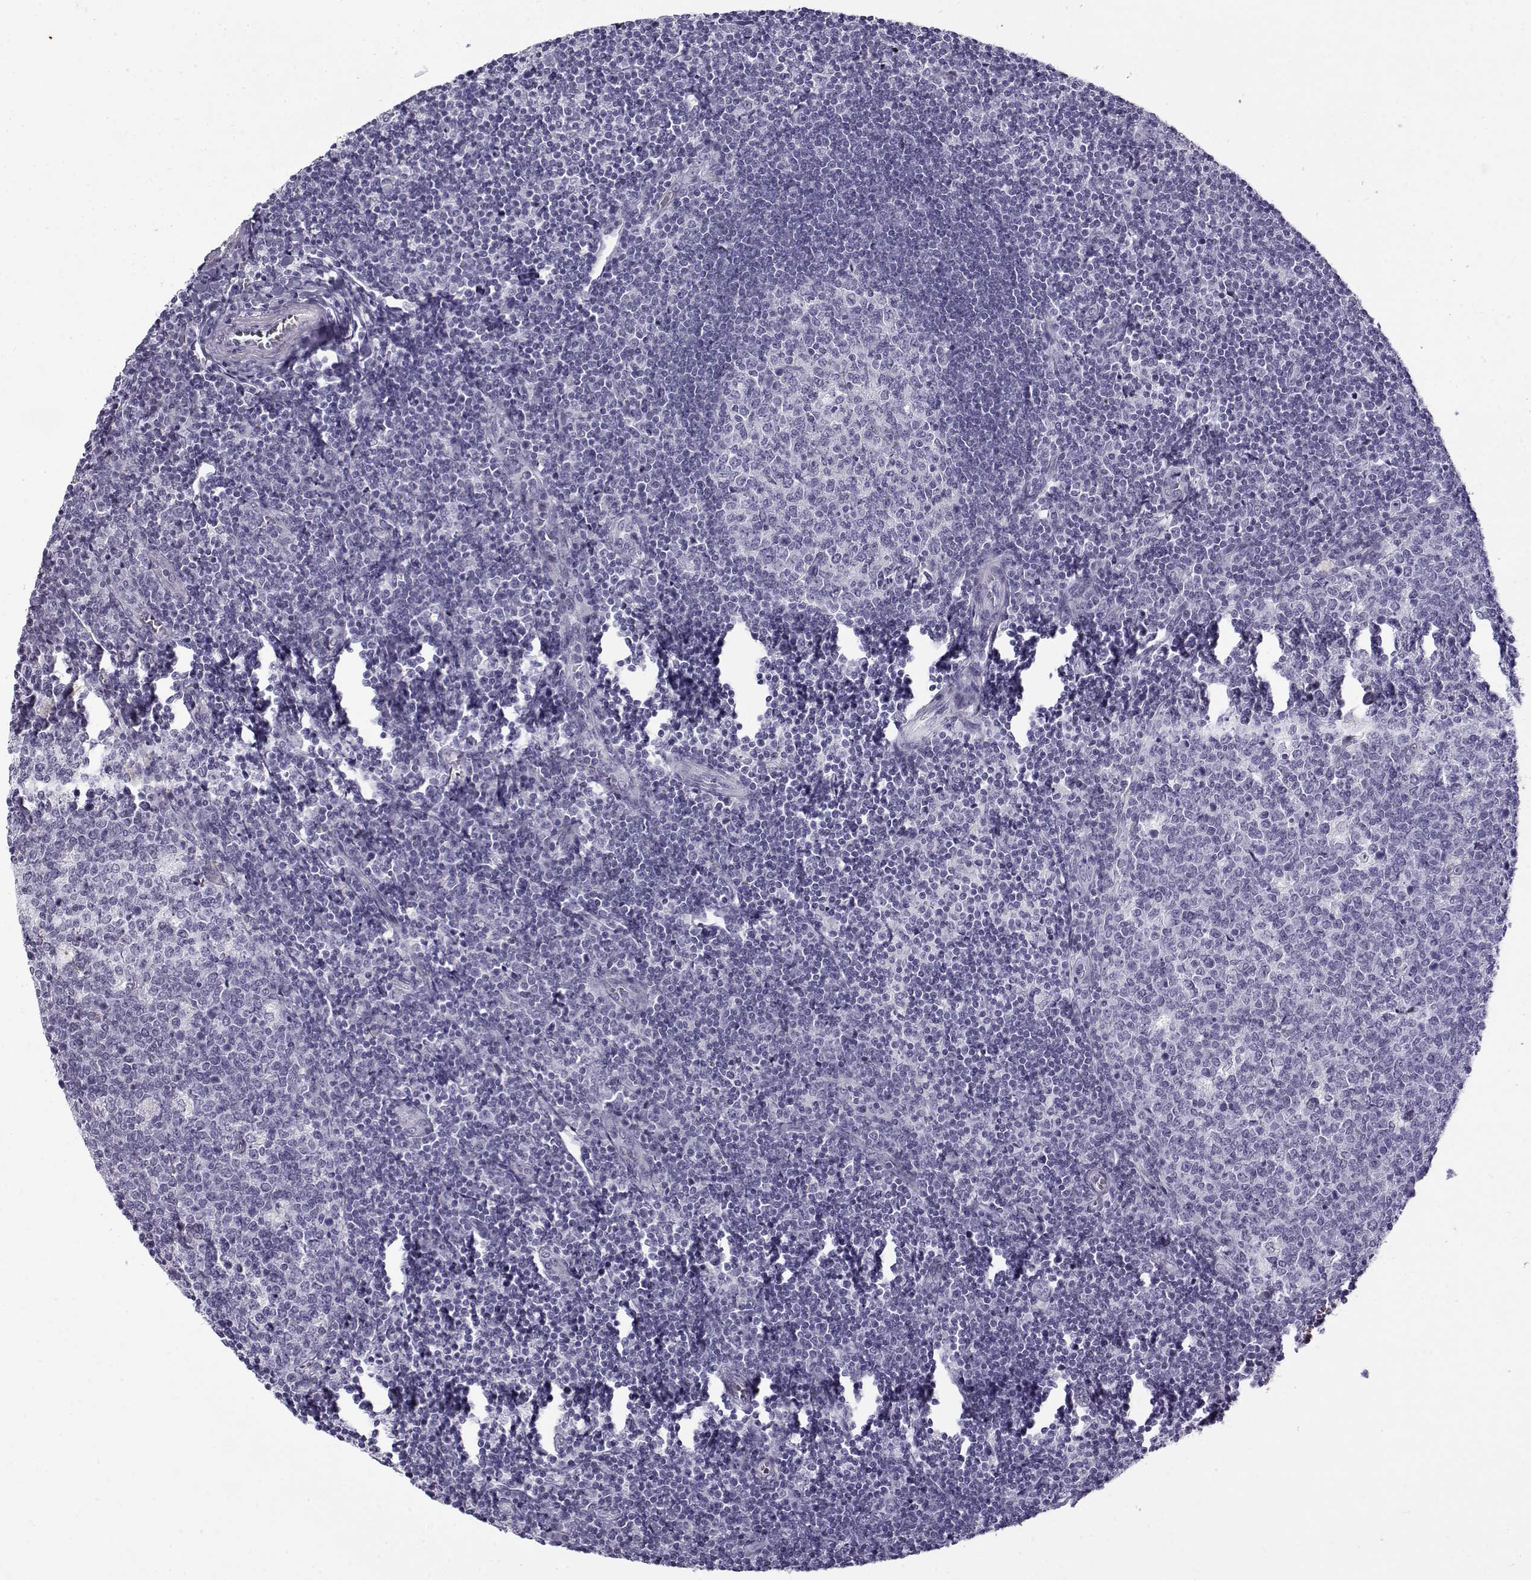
{"staining": {"intensity": "negative", "quantity": "none", "location": "none"}, "tissue": "tonsil", "cell_type": "Germinal center cells", "image_type": "normal", "snomed": [{"axis": "morphology", "description": "Normal tissue, NOS"}, {"axis": "topography", "description": "Tonsil"}], "caption": "Immunohistochemistry of benign human tonsil shows no staining in germinal center cells. (DAB immunohistochemistry (IHC), high magnification).", "gene": "GTSF1L", "patient": {"sex": "female", "age": 13}}